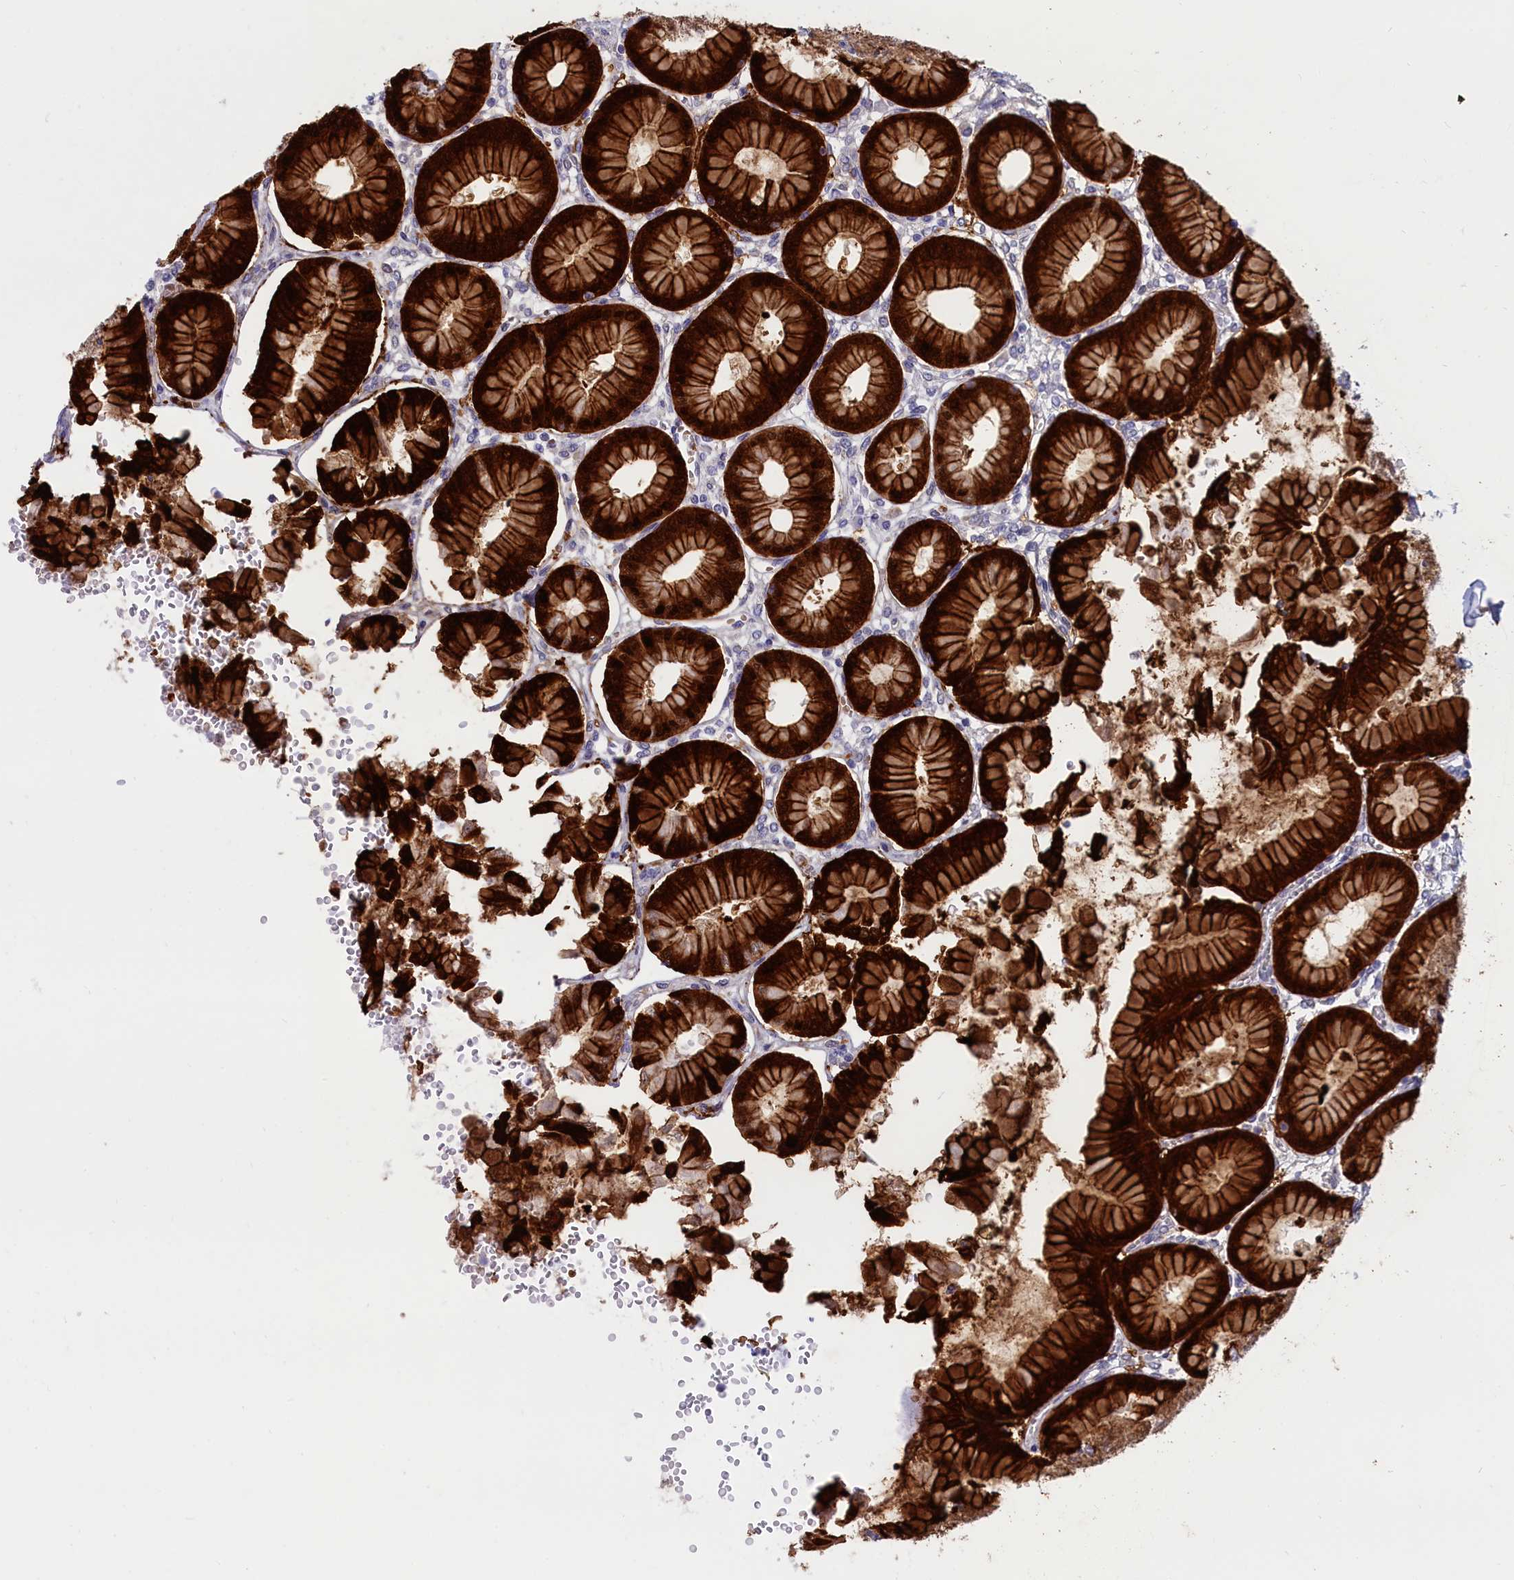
{"staining": {"intensity": "strong", "quantity": "25%-75%", "location": "cytoplasmic/membranous"}, "tissue": "stomach", "cell_type": "Glandular cells", "image_type": "normal", "snomed": [{"axis": "morphology", "description": "Normal tissue, NOS"}, {"axis": "topography", "description": "Stomach, upper"}], "caption": "This micrograph exhibits normal stomach stained with immunohistochemistry to label a protein in brown. The cytoplasmic/membranous of glandular cells show strong positivity for the protein. Nuclei are counter-stained blue.", "gene": "ABCC12", "patient": {"sex": "female", "age": 56}}